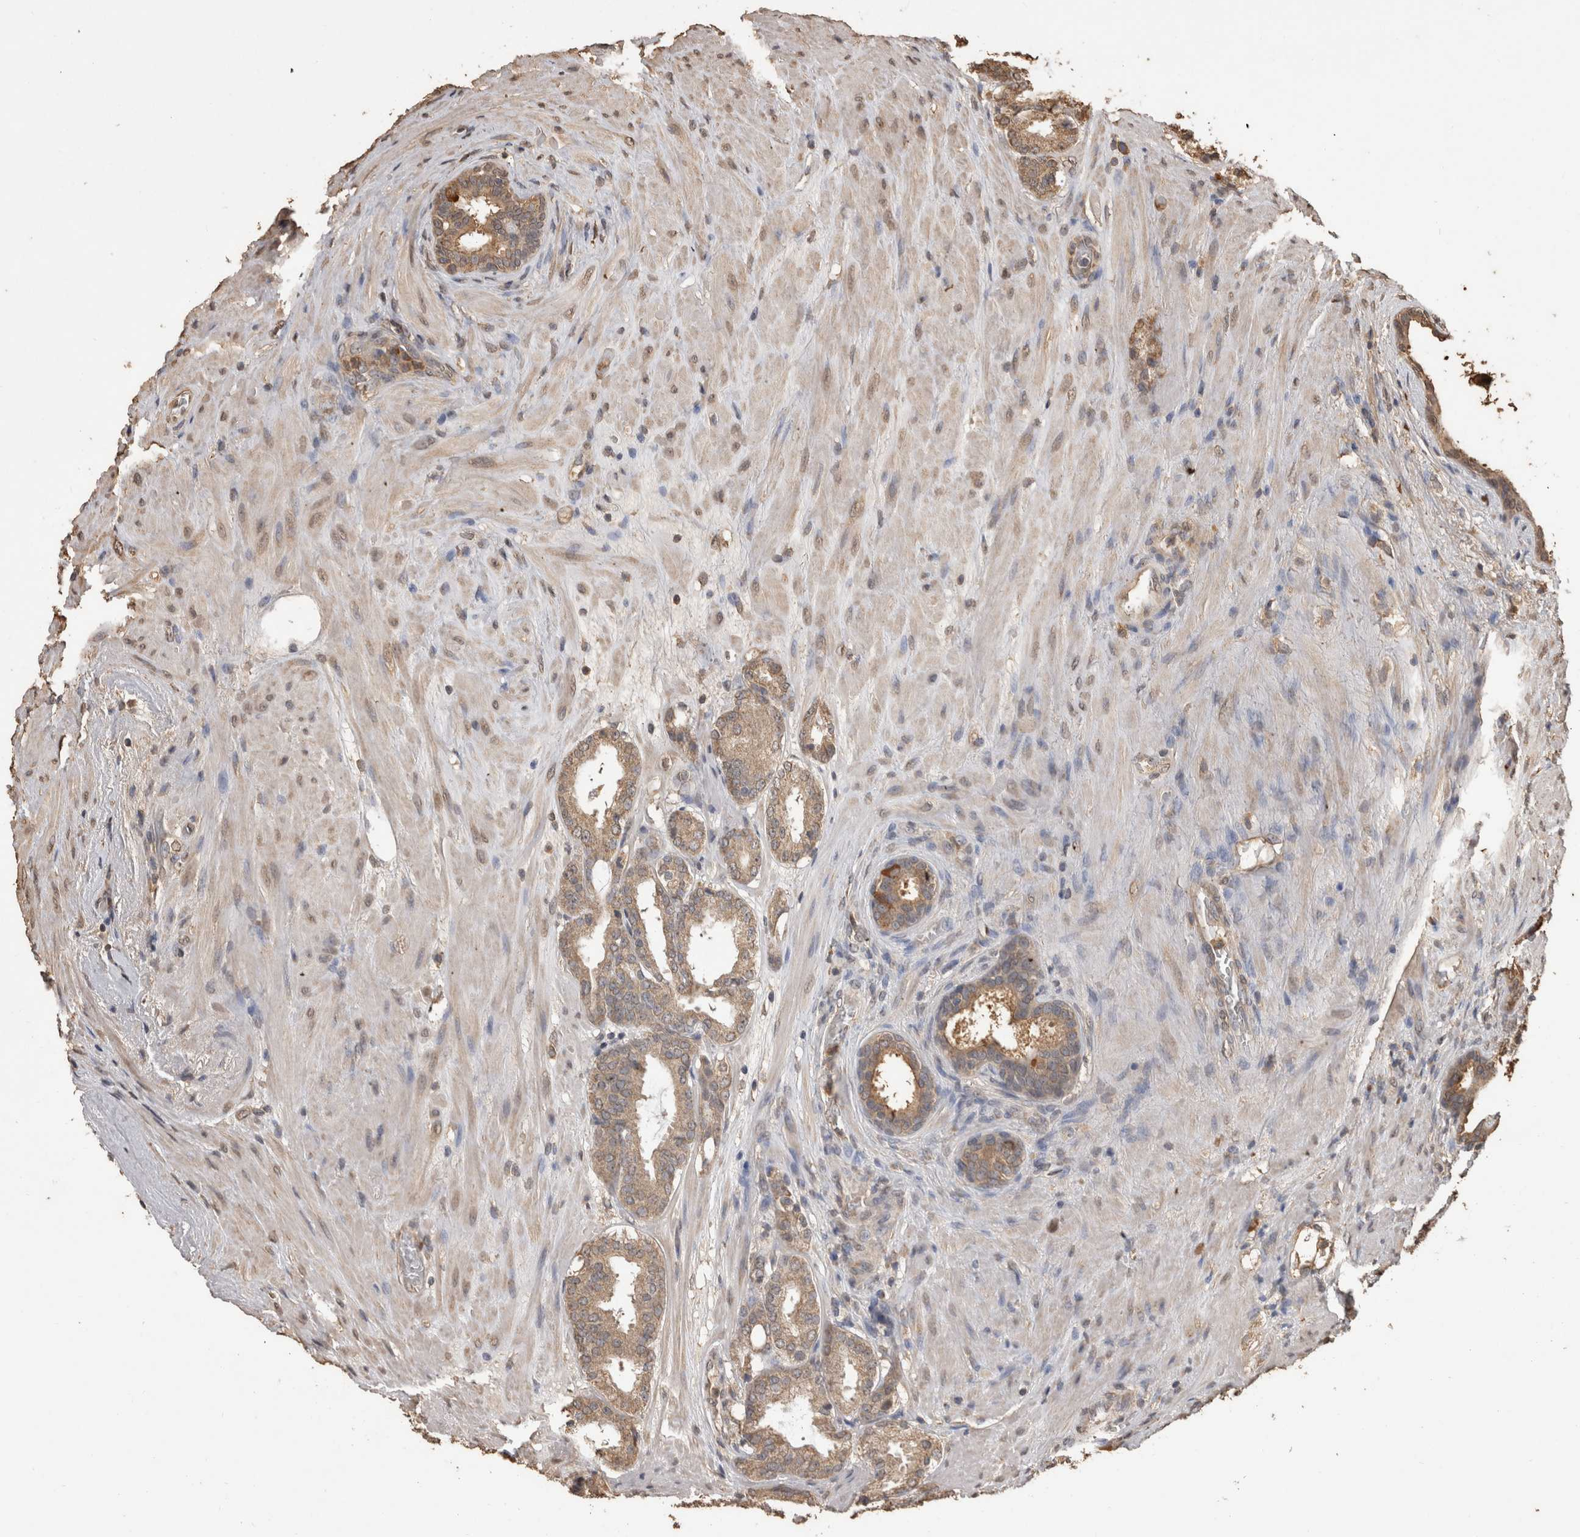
{"staining": {"intensity": "moderate", "quantity": ">75%", "location": "cytoplasmic/membranous"}, "tissue": "prostate cancer", "cell_type": "Tumor cells", "image_type": "cancer", "snomed": [{"axis": "morphology", "description": "Adenocarcinoma, Low grade"}, {"axis": "topography", "description": "Prostate"}], "caption": "Low-grade adenocarcinoma (prostate) was stained to show a protein in brown. There is medium levels of moderate cytoplasmic/membranous staining in approximately >75% of tumor cells.", "gene": "SOCS5", "patient": {"sex": "male", "age": 69}}